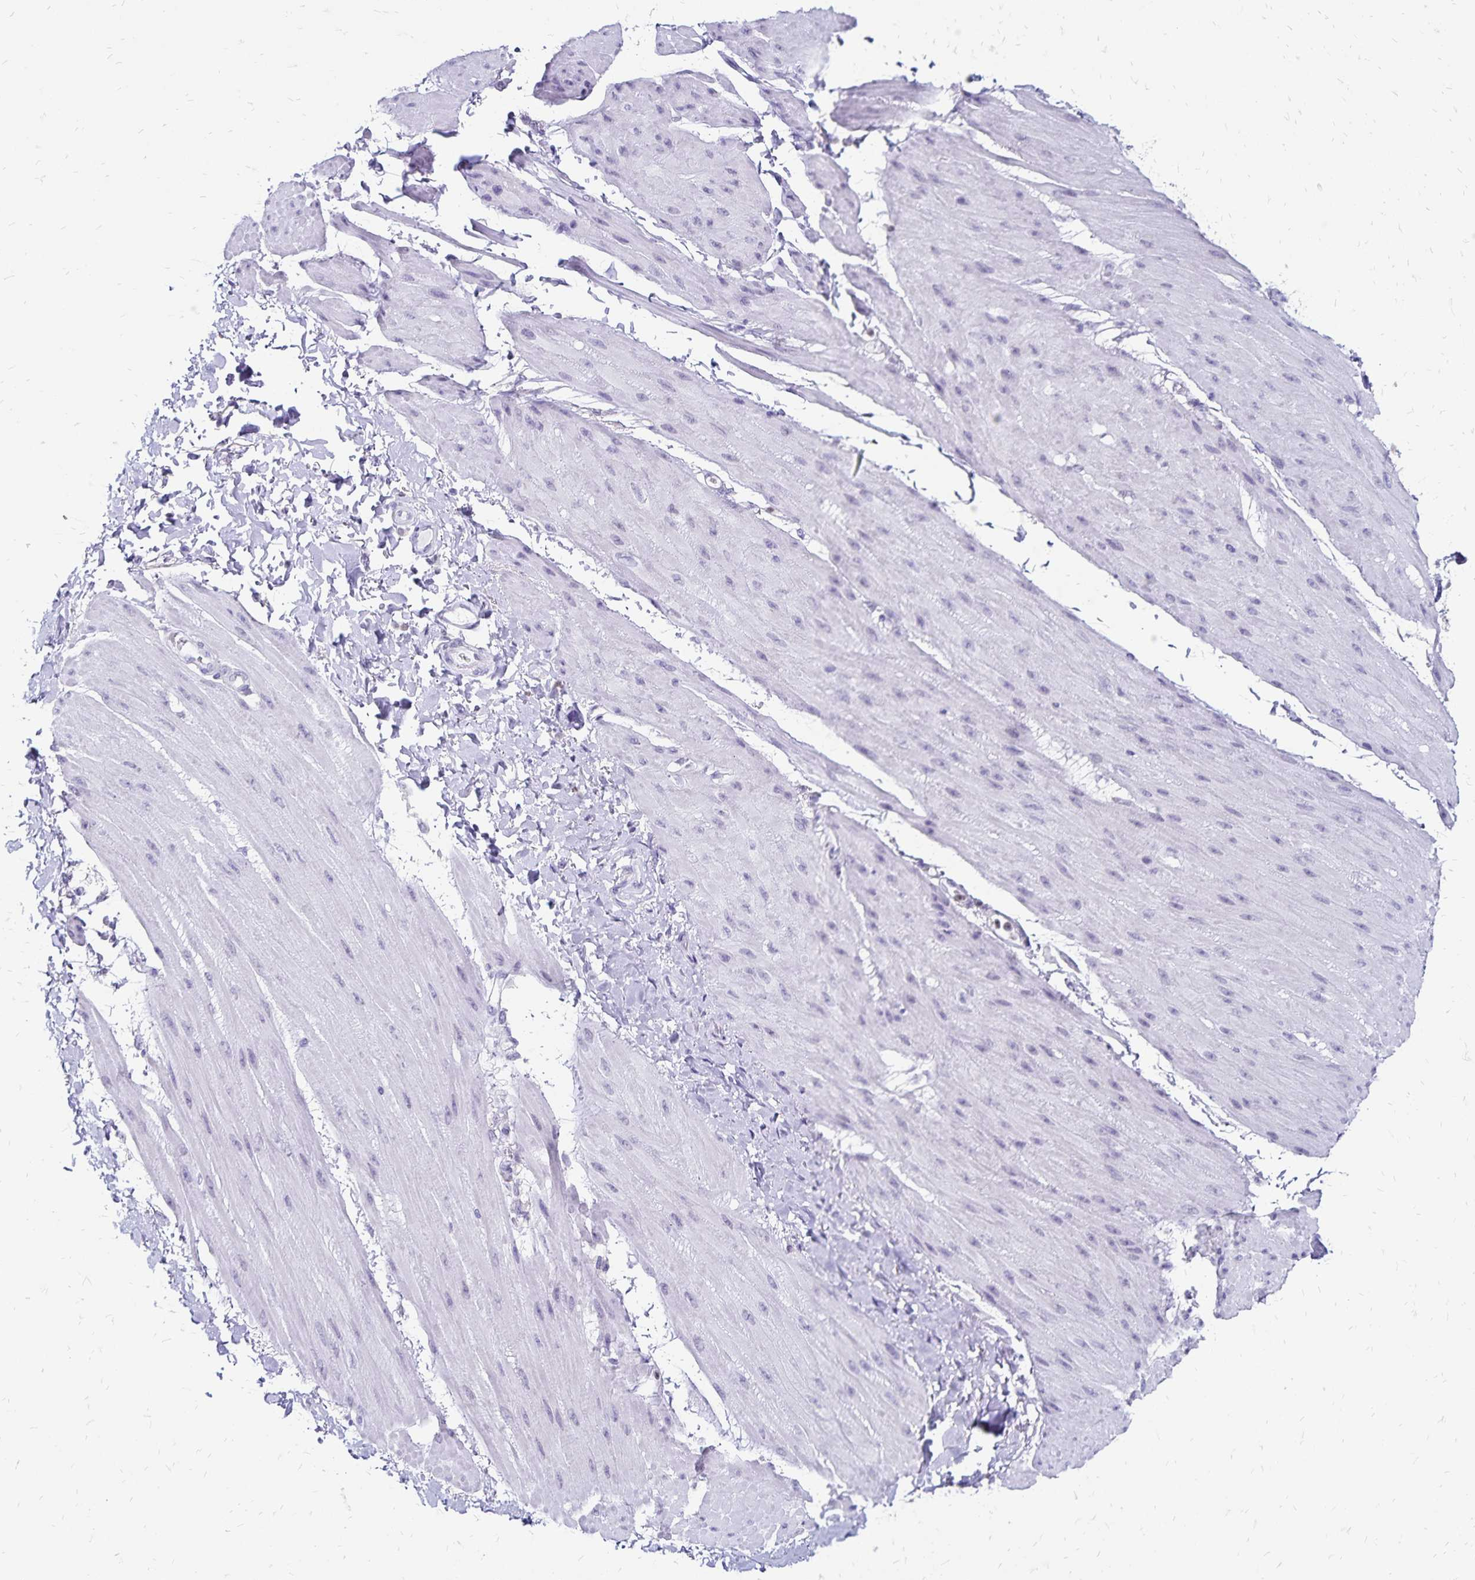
{"staining": {"intensity": "weak", "quantity": "<25%", "location": "nuclear"}, "tissue": "adipose tissue", "cell_type": "Adipocytes", "image_type": "normal", "snomed": [{"axis": "morphology", "description": "Normal tissue, NOS"}, {"axis": "topography", "description": "Urinary bladder"}, {"axis": "topography", "description": "Peripheral nerve tissue"}], "caption": "A photomicrograph of human adipose tissue is negative for staining in adipocytes. The staining was performed using DAB to visualize the protein expression in brown, while the nuclei were stained in blue with hematoxylin (Magnification: 20x).", "gene": "IKZF1", "patient": {"sex": "female", "age": 60}}